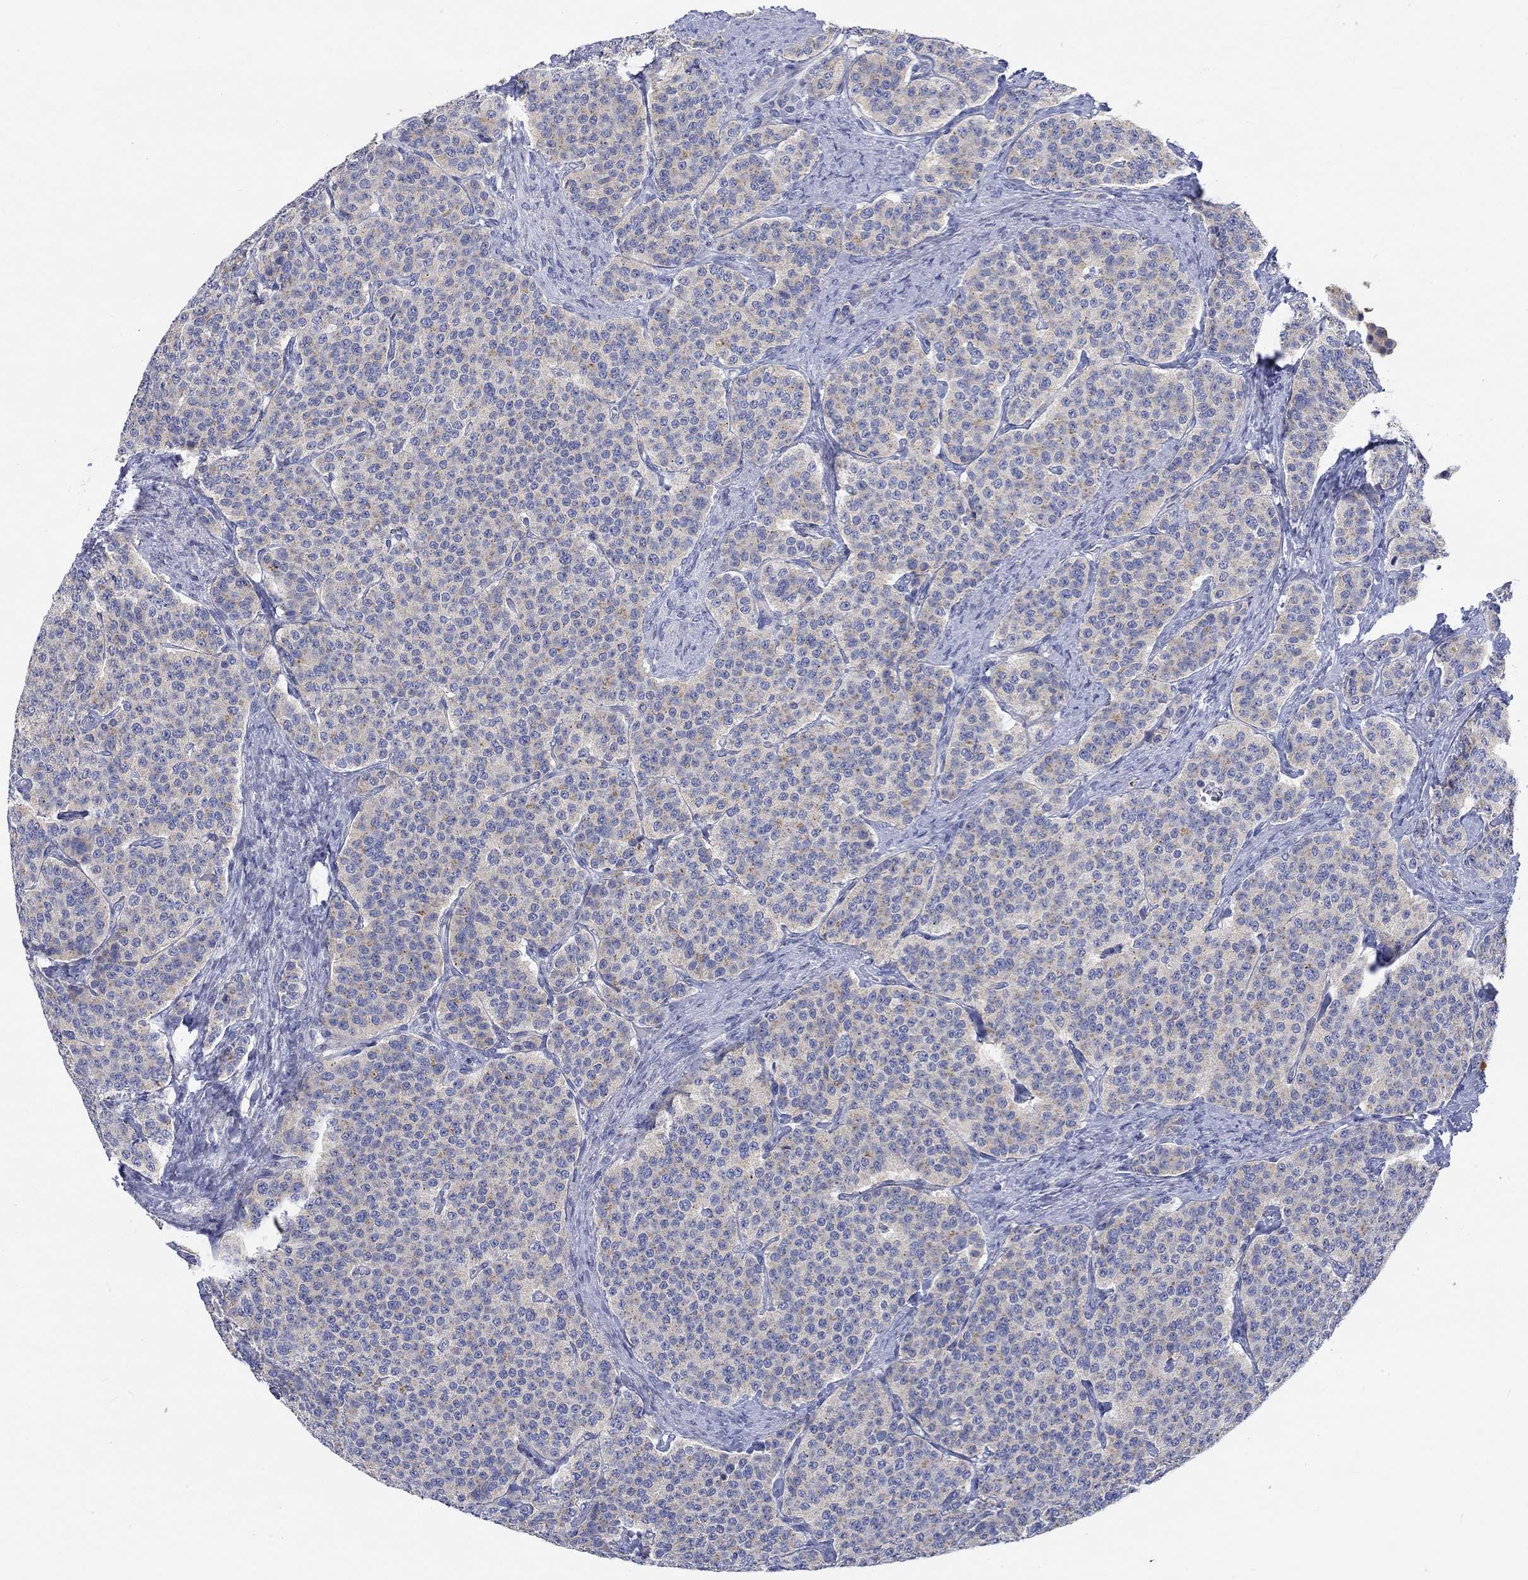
{"staining": {"intensity": "weak", "quantity": "<25%", "location": "cytoplasmic/membranous"}, "tissue": "carcinoid", "cell_type": "Tumor cells", "image_type": "cancer", "snomed": [{"axis": "morphology", "description": "Carcinoid, malignant, NOS"}, {"axis": "topography", "description": "Small intestine"}], "caption": "Immunohistochemical staining of carcinoid (malignant) displays no significant expression in tumor cells.", "gene": "NAV3", "patient": {"sex": "female", "age": 58}}